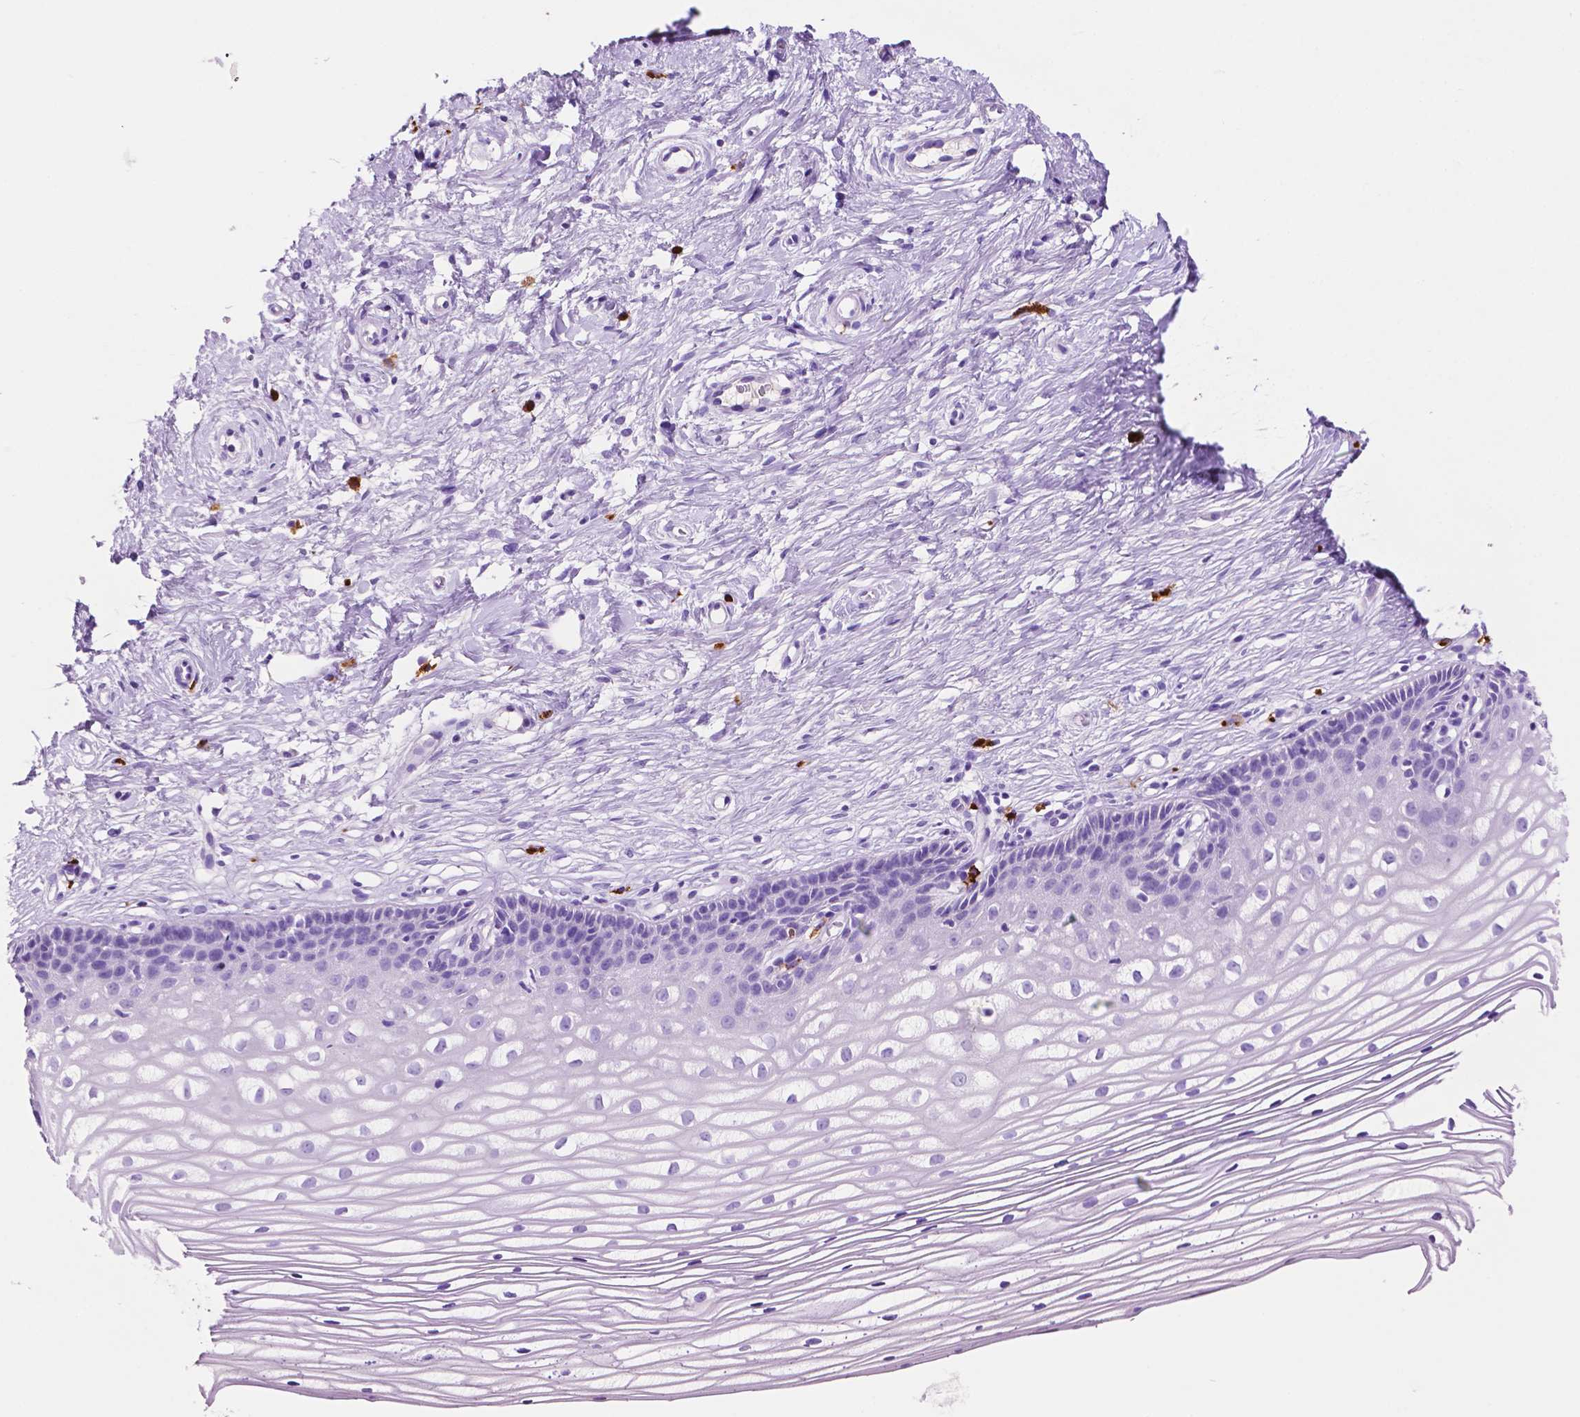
{"staining": {"intensity": "negative", "quantity": "none", "location": "none"}, "tissue": "cervix", "cell_type": "Glandular cells", "image_type": "normal", "snomed": [{"axis": "morphology", "description": "Normal tissue, NOS"}, {"axis": "topography", "description": "Cervix"}], "caption": "An IHC micrograph of normal cervix is shown. There is no staining in glandular cells of cervix.", "gene": "FOXB2", "patient": {"sex": "female", "age": 40}}